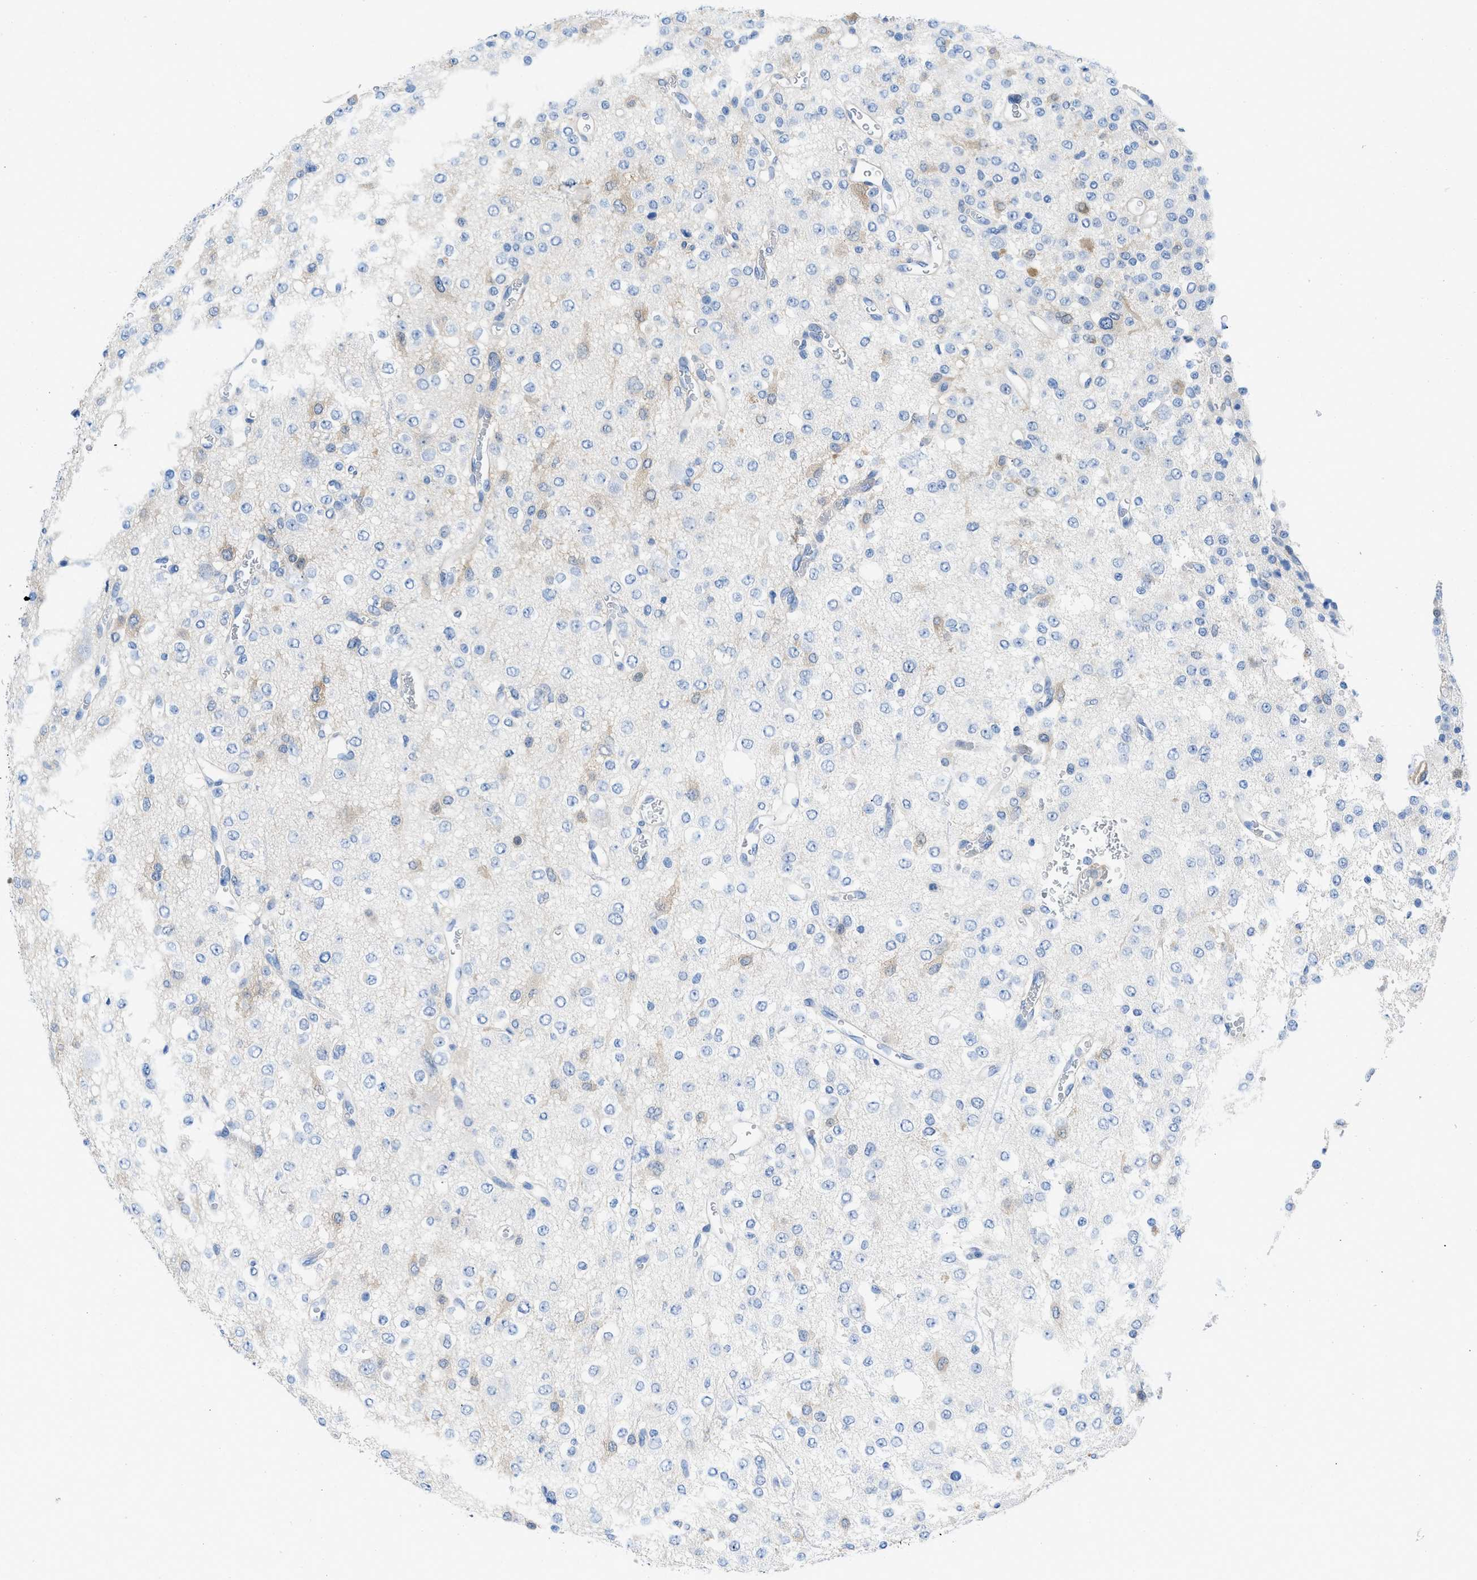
{"staining": {"intensity": "weak", "quantity": "<25%", "location": "cytoplasmic/membranous"}, "tissue": "glioma", "cell_type": "Tumor cells", "image_type": "cancer", "snomed": [{"axis": "morphology", "description": "Glioma, malignant, Low grade"}, {"axis": "topography", "description": "Brain"}], "caption": "High magnification brightfield microscopy of malignant glioma (low-grade) stained with DAB (brown) and counterstained with hematoxylin (blue): tumor cells show no significant staining.", "gene": "PDLIM5", "patient": {"sex": "male", "age": 38}}